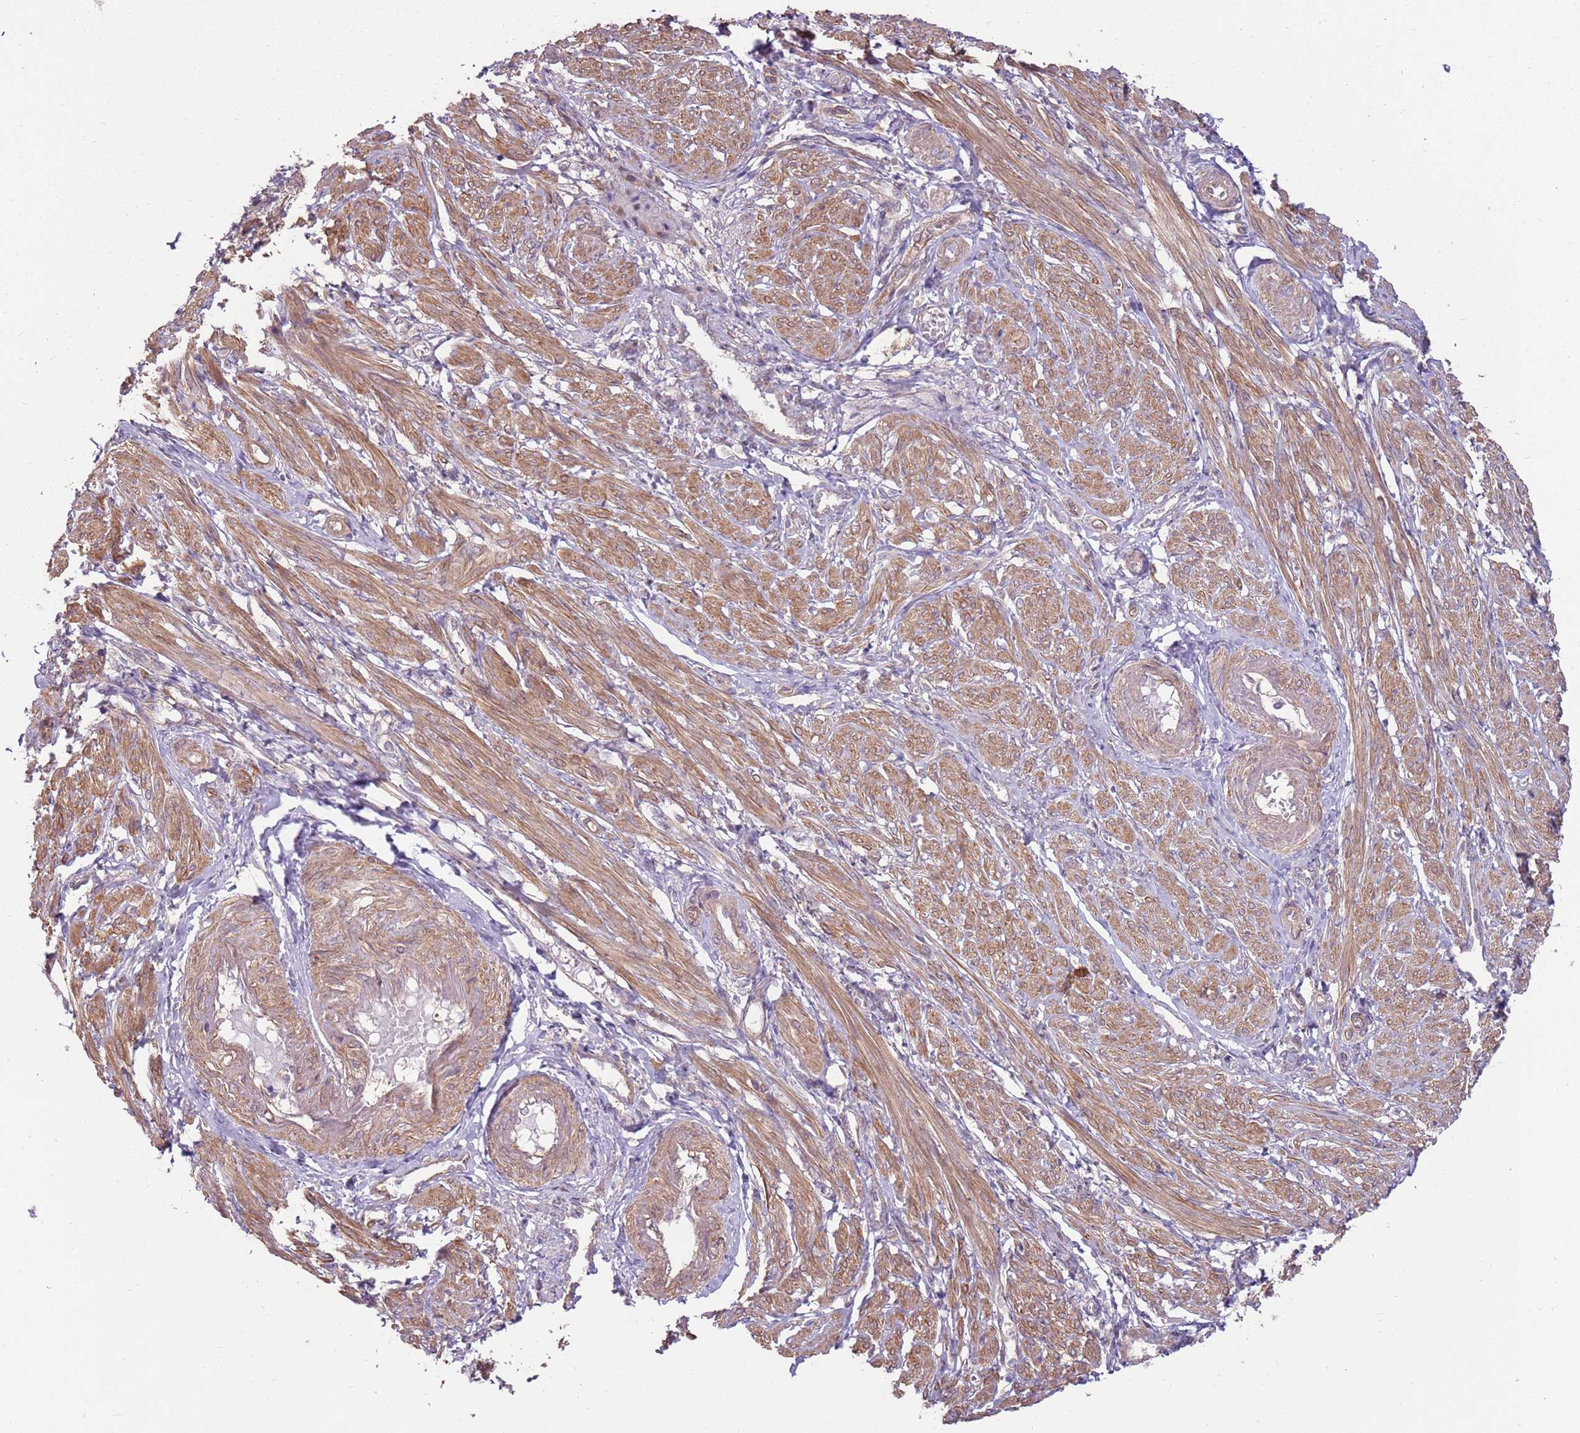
{"staining": {"intensity": "strong", "quantity": "25%-75%", "location": "cytoplasmic/membranous"}, "tissue": "smooth muscle", "cell_type": "Smooth muscle cells", "image_type": "normal", "snomed": [{"axis": "morphology", "description": "Normal tissue, NOS"}, {"axis": "topography", "description": "Smooth muscle"}], "caption": "Brown immunohistochemical staining in normal human smooth muscle reveals strong cytoplasmic/membranous positivity in about 25%-75% of smooth muscle cells. Nuclei are stained in blue.", "gene": "SPATA31D1", "patient": {"sex": "female", "age": 39}}